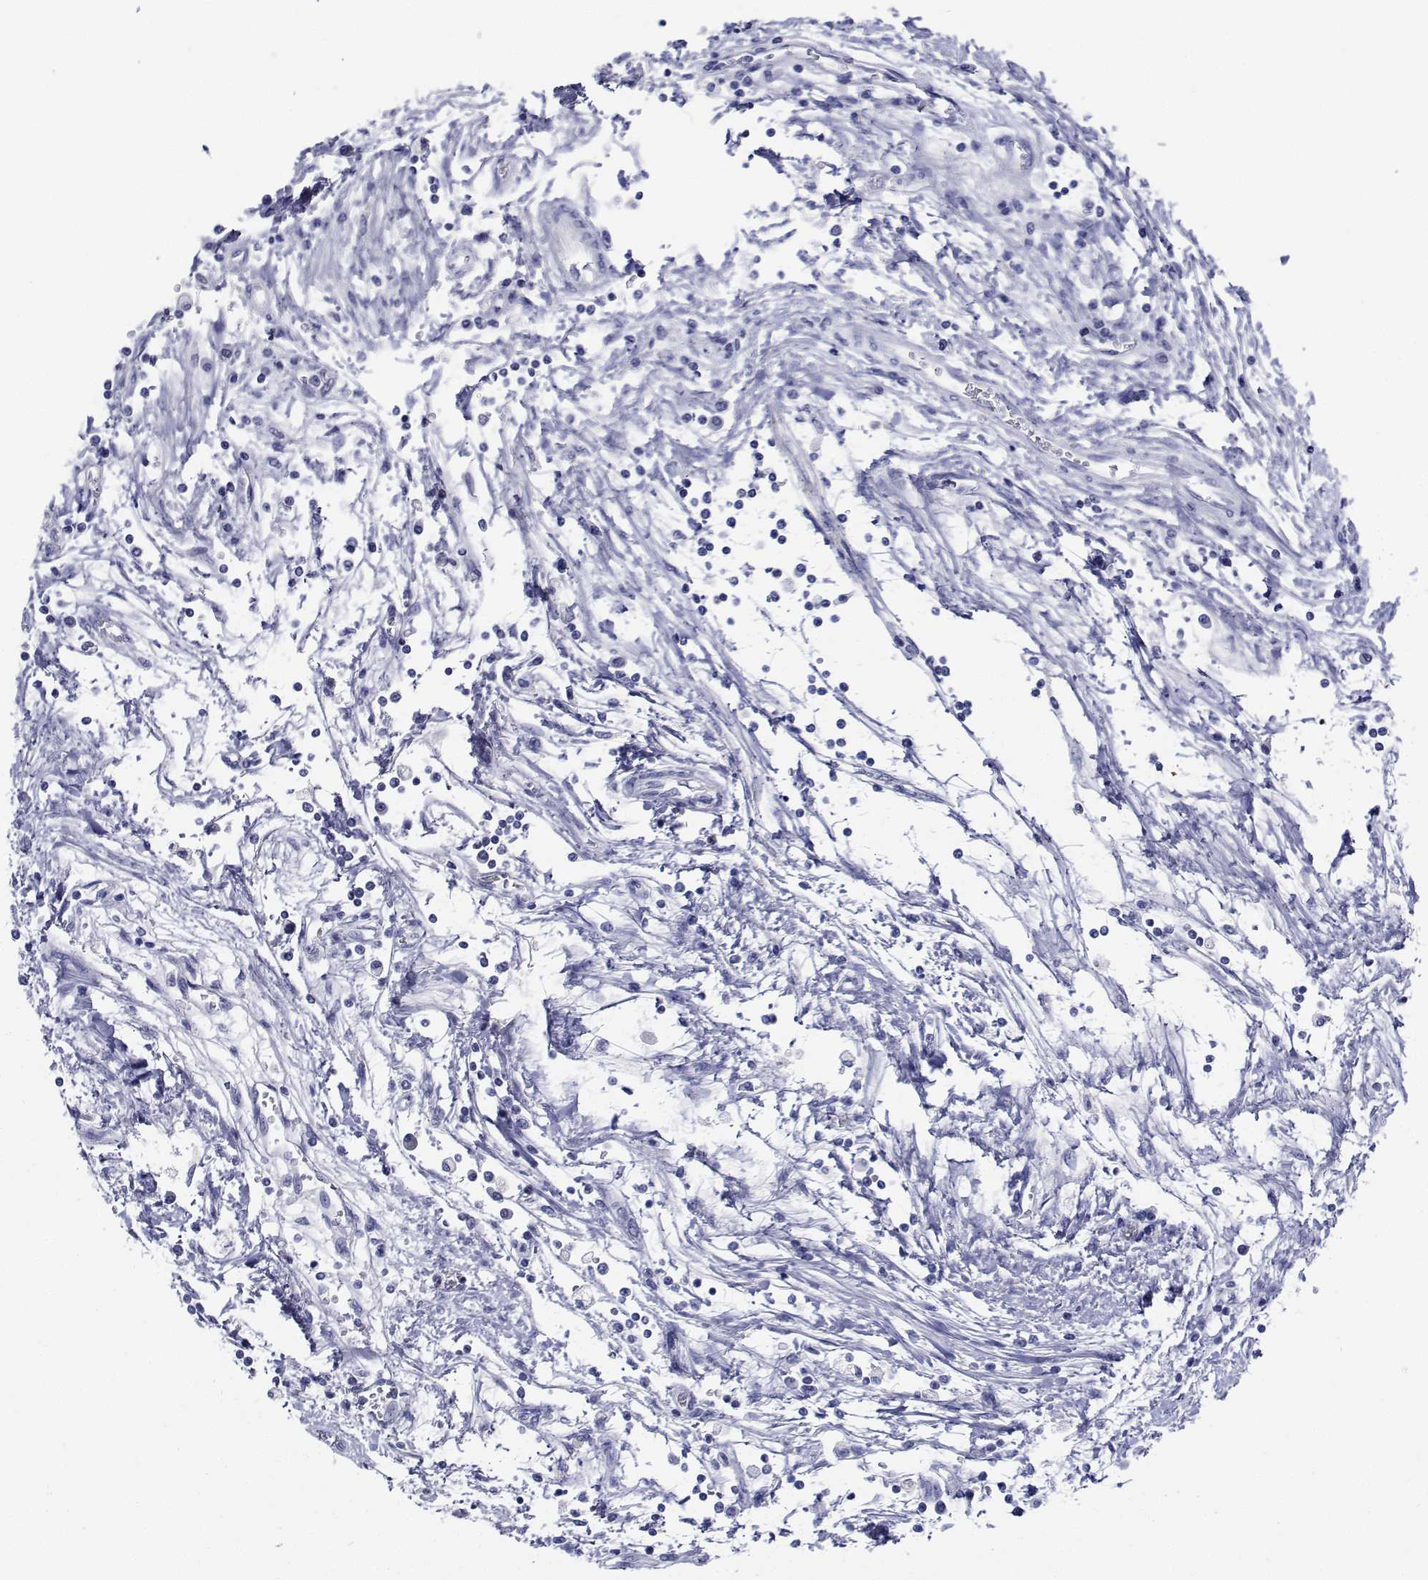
{"staining": {"intensity": "negative", "quantity": "none", "location": "none"}, "tissue": "testis cancer", "cell_type": "Tumor cells", "image_type": "cancer", "snomed": [{"axis": "morphology", "description": "Seminoma, NOS"}, {"axis": "topography", "description": "Testis"}], "caption": "This is an IHC photomicrograph of human testis cancer (seminoma). There is no positivity in tumor cells.", "gene": "CDHR3", "patient": {"sex": "male", "age": 34}}